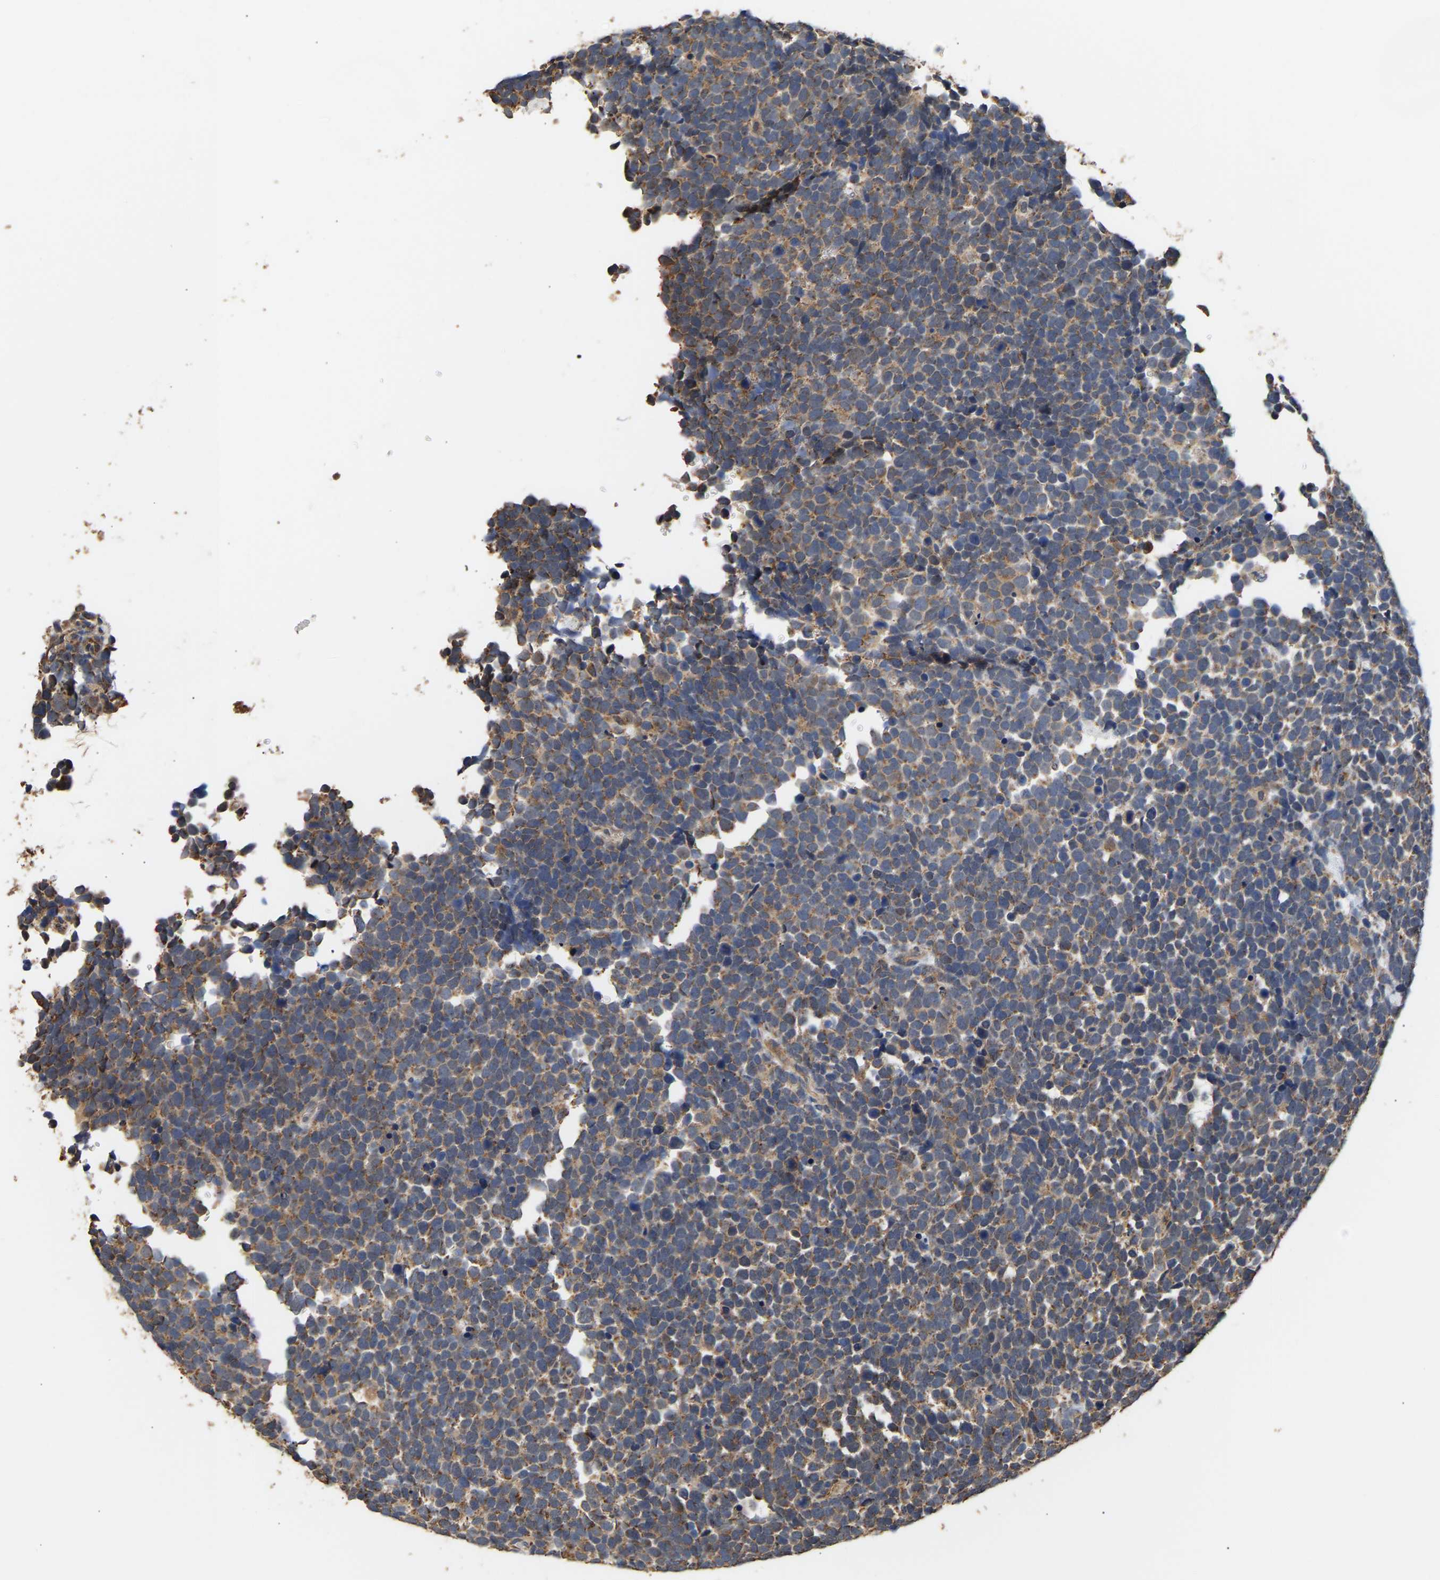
{"staining": {"intensity": "moderate", "quantity": ">75%", "location": "cytoplasmic/membranous"}, "tissue": "urothelial cancer", "cell_type": "Tumor cells", "image_type": "cancer", "snomed": [{"axis": "morphology", "description": "Urothelial carcinoma, High grade"}, {"axis": "topography", "description": "Urinary bladder"}], "caption": "Moderate cytoplasmic/membranous expression is present in approximately >75% of tumor cells in high-grade urothelial carcinoma.", "gene": "ZNF26", "patient": {"sex": "female", "age": 82}}